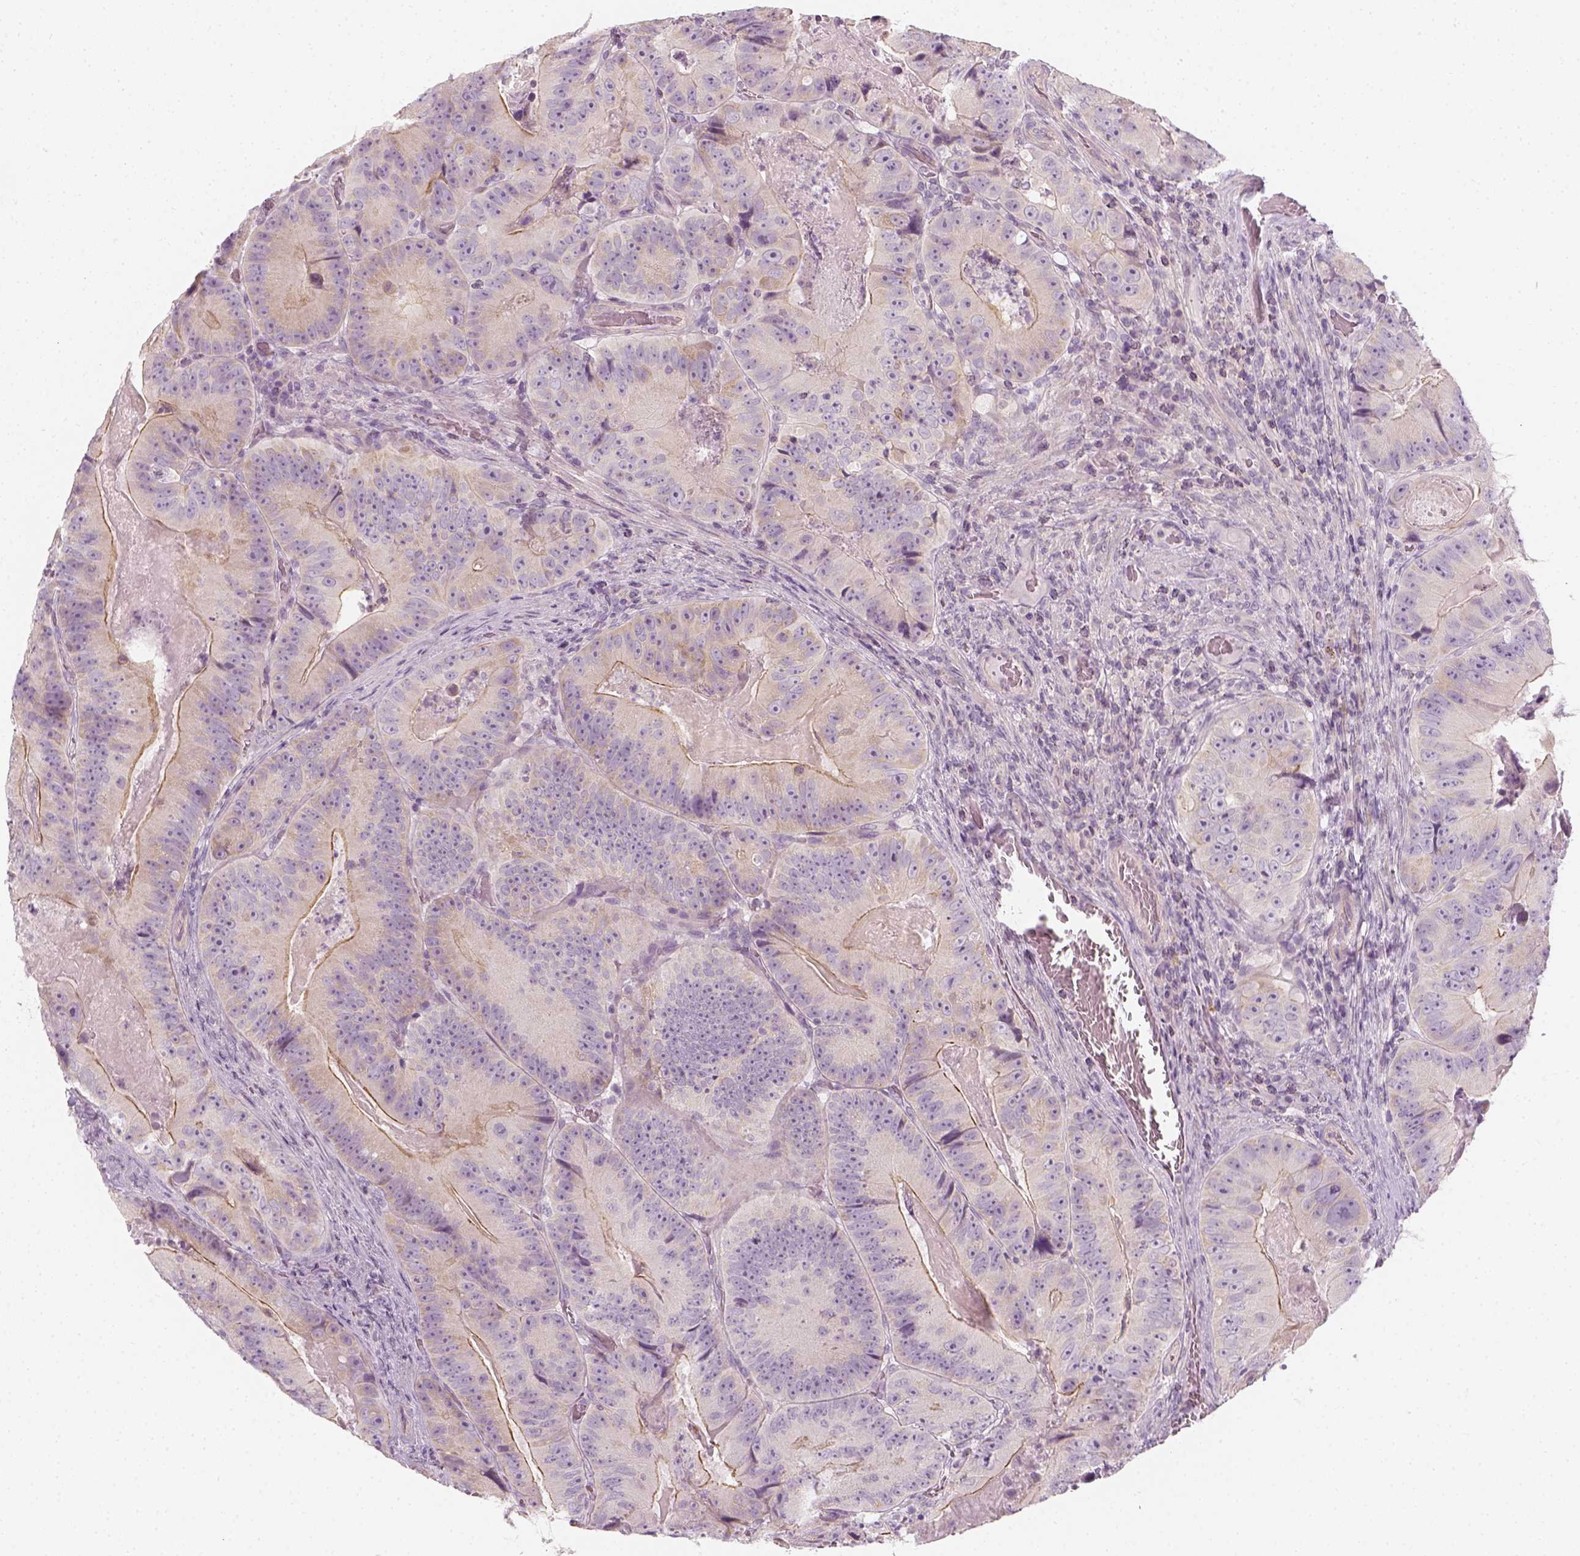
{"staining": {"intensity": "weak", "quantity": "<25%", "location": "cytoplasmic/membranous"}, "tissue": "colorectal cancer", "cell_type": "Tumor cells", "image_type": "cancer", "snomed": [{"axis": "morphology", "description": "Adenocarcinoma, NOS"}, {"axis": "topography", "description": "Colon"}], "caption": "The immunohistochemistry (IHC) histopathology image has no significant expression in tumor cells of colorectal adenocarcinoma tissue.", "gene": "PRAME", "patient": {"sex": "female", "age": 86}}